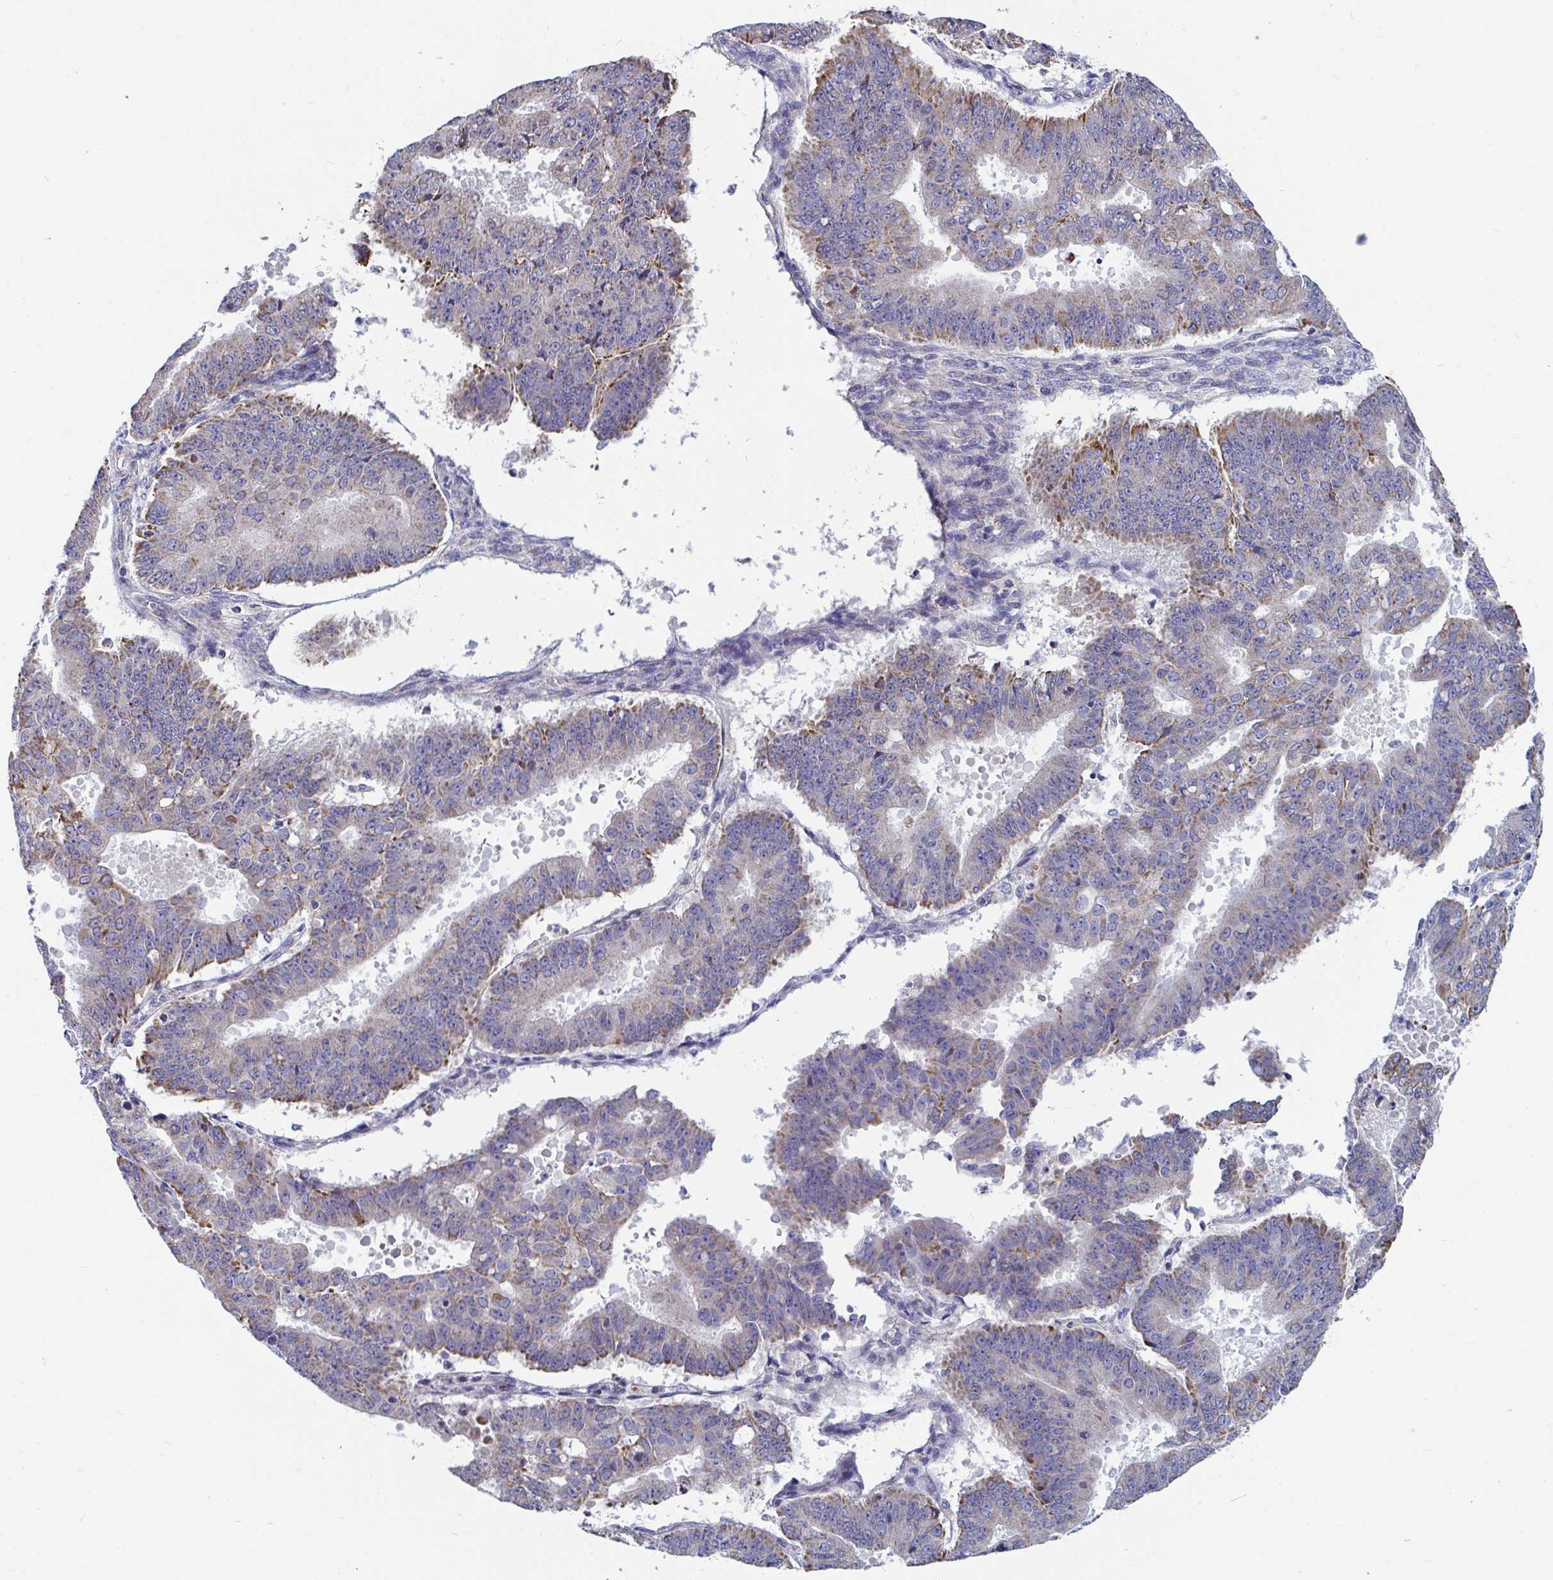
{"staining": {"intensity": "moderate", "quantity": "25%-75%", "location": "cytoplasmic/membranous"}, "tissue": "ovarian cancer", "cell_type": "Tumor cells", "image_type": "cancer", "snomed": [{"axis": "morphology", "description": "Carcinoma, endometroid"}, {"axis": "topography", "description": "Appendix"}, {"axis": "topography", "description": "Ovary"}], "caption": "A high-resolution photomicrograph shows immunohistochemistry staining of ovarian cancer, which displays moderate cytoplasmic/membranous expression in approximately 25%-75% of tumor cells. (DAB = brown stain, brightfield microscopy at high magnification).", "gene": "OR13A1", "patient": {"sex": "female", "age": 42}}